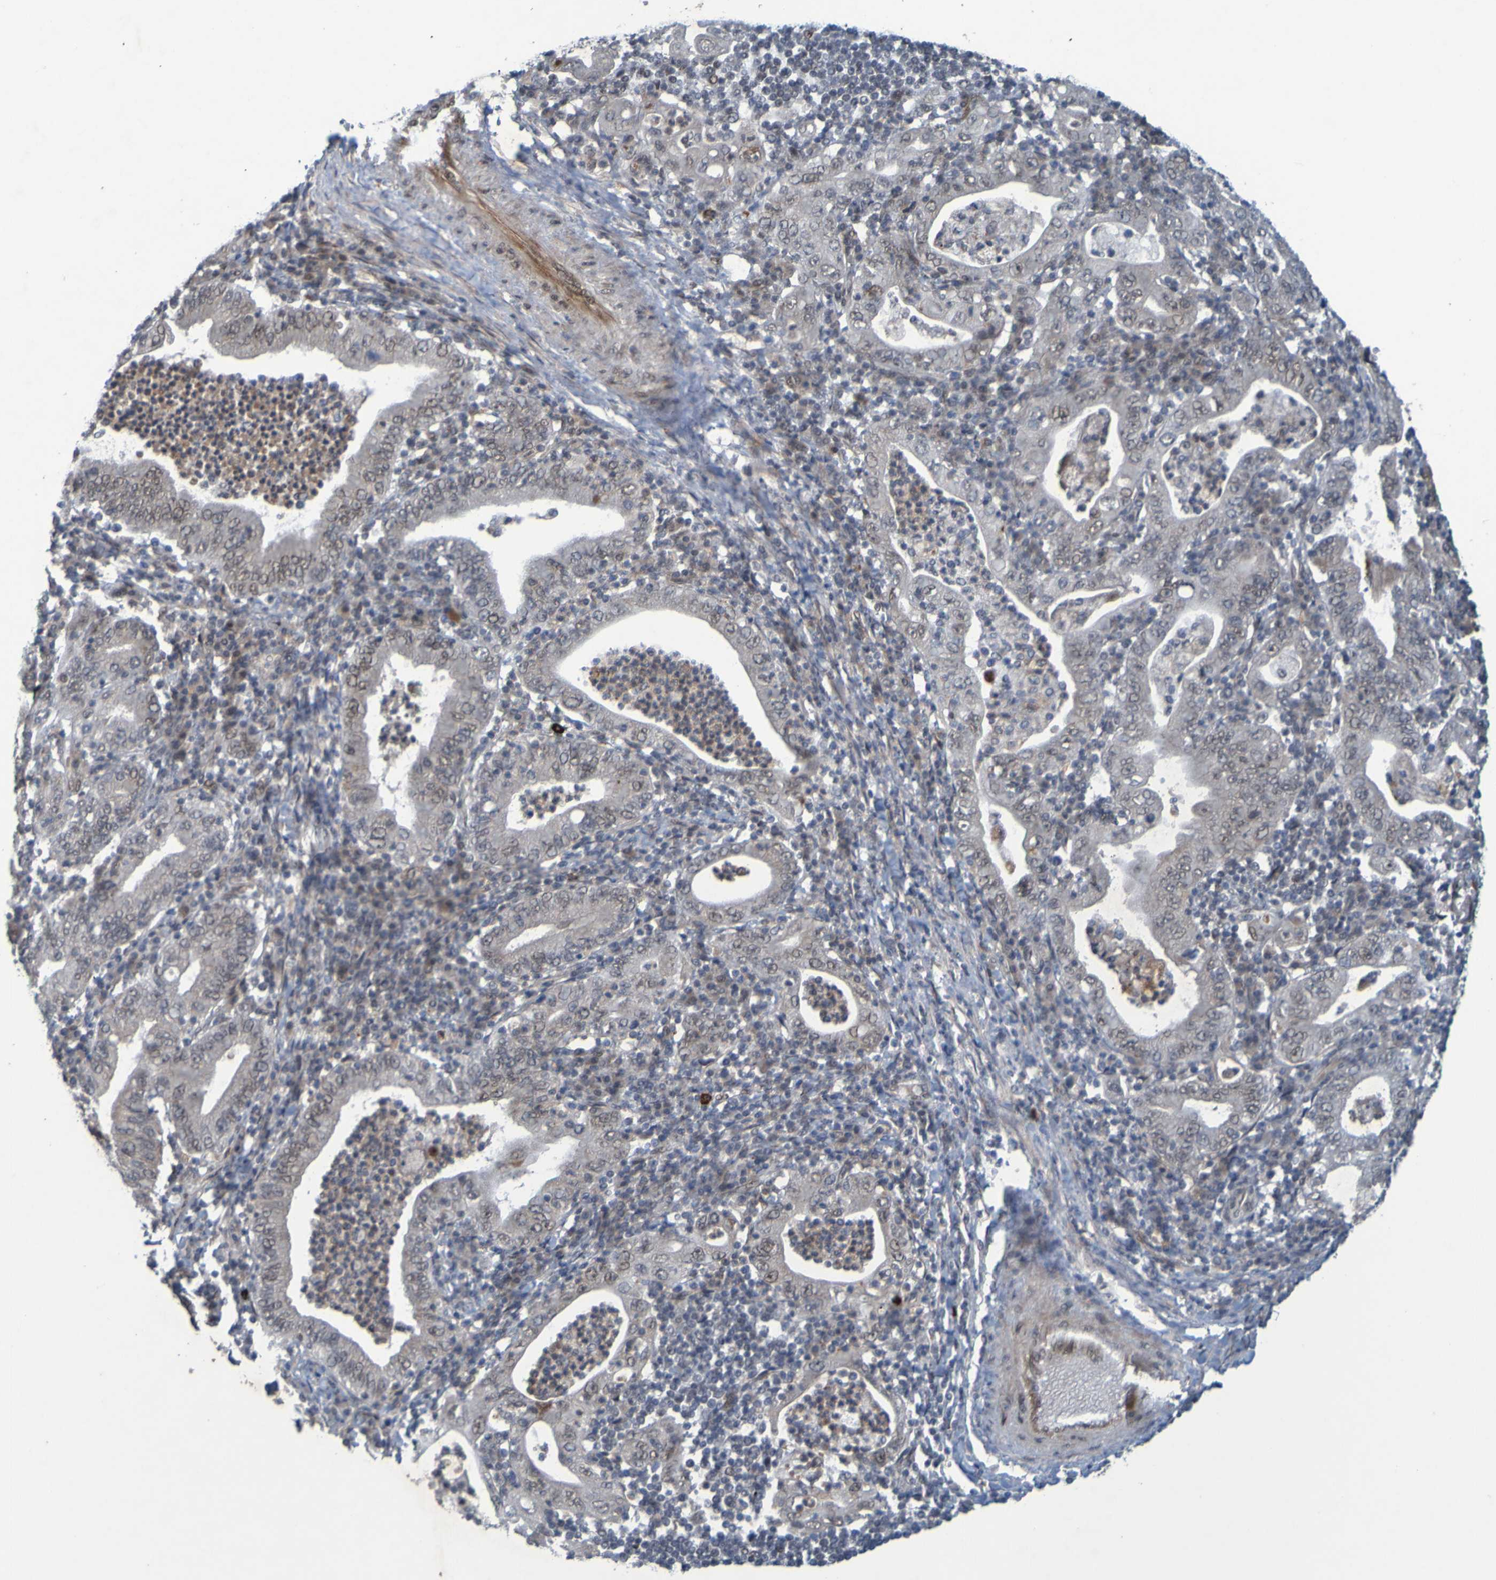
{"staining": {"intensity": "weak", "quantity": "25%-75%", "location": "nuclear"}, "tissue": "stomach cancer", "cell_type": "Tumor cells", "image_type": "cancer", "snomed": [{"axis": "morphology", "description": "Normal tissue, NOS"}, {"axis": "morphology", "description": "Adenocarcinoma, NOS"}, {"axis": "topography", "description": "Esophagus"}, {"axis": "topography", "description": "Stomach, upper"}, {"axis": "topography", "description": "Peripheral nerve tissue"}], "caption": "Human stomach cancer stained for a protein (brown) reveals weak nuclear positive staining in about 25%-75% of tumor cells.", "gene": "MCPH1", "patient": {"sex": "male", "age": 62}}